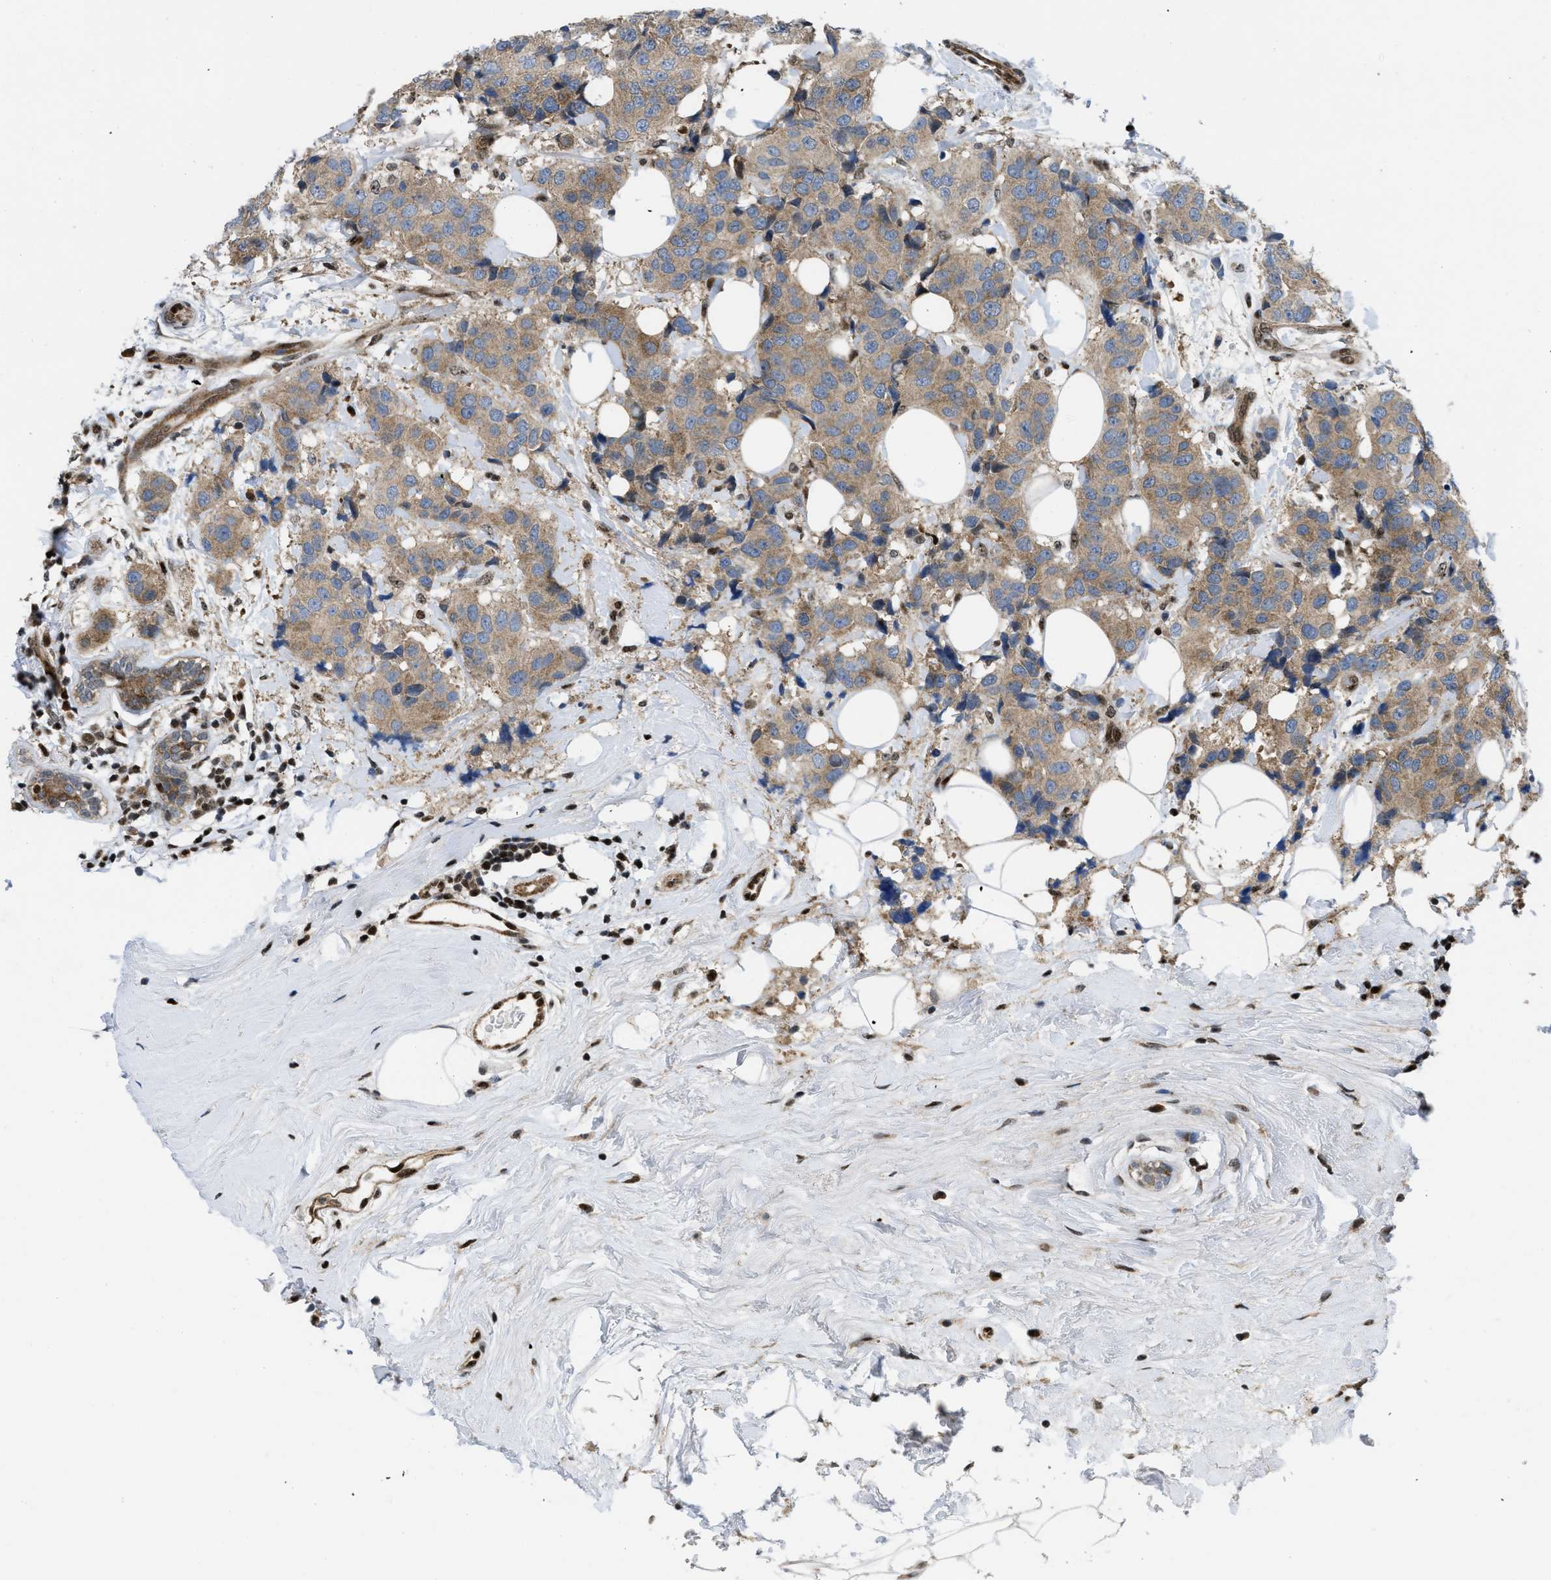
{"staining": {"intensity": "moderate", "quantity": ">75%", "location": "cytoplasmic/membranous"}, "tissue": "breast cancer", "cell_type": "Tumor cells", "image_type": "cancer", "snomed": [{"axis": "morphology", "description": "Normal tissue, NOS"}, {"axis": "morphology", "description": "Duct carcinoma"}, {"axis": "topography", "description": "Breast"}], "caption": "Immunohistochemistry histopathology image of neoplastic tissue: human breast cancer stained using immunohistochemistry reveals medium levels of moderate protein expression localized specifically in the cytoplasmic/membranous of tumor cells, appearing as a cytoplasmic/membranous brown color.", "gene": "PPP2CB", "patient": {"sex": "female", "age": 39}}